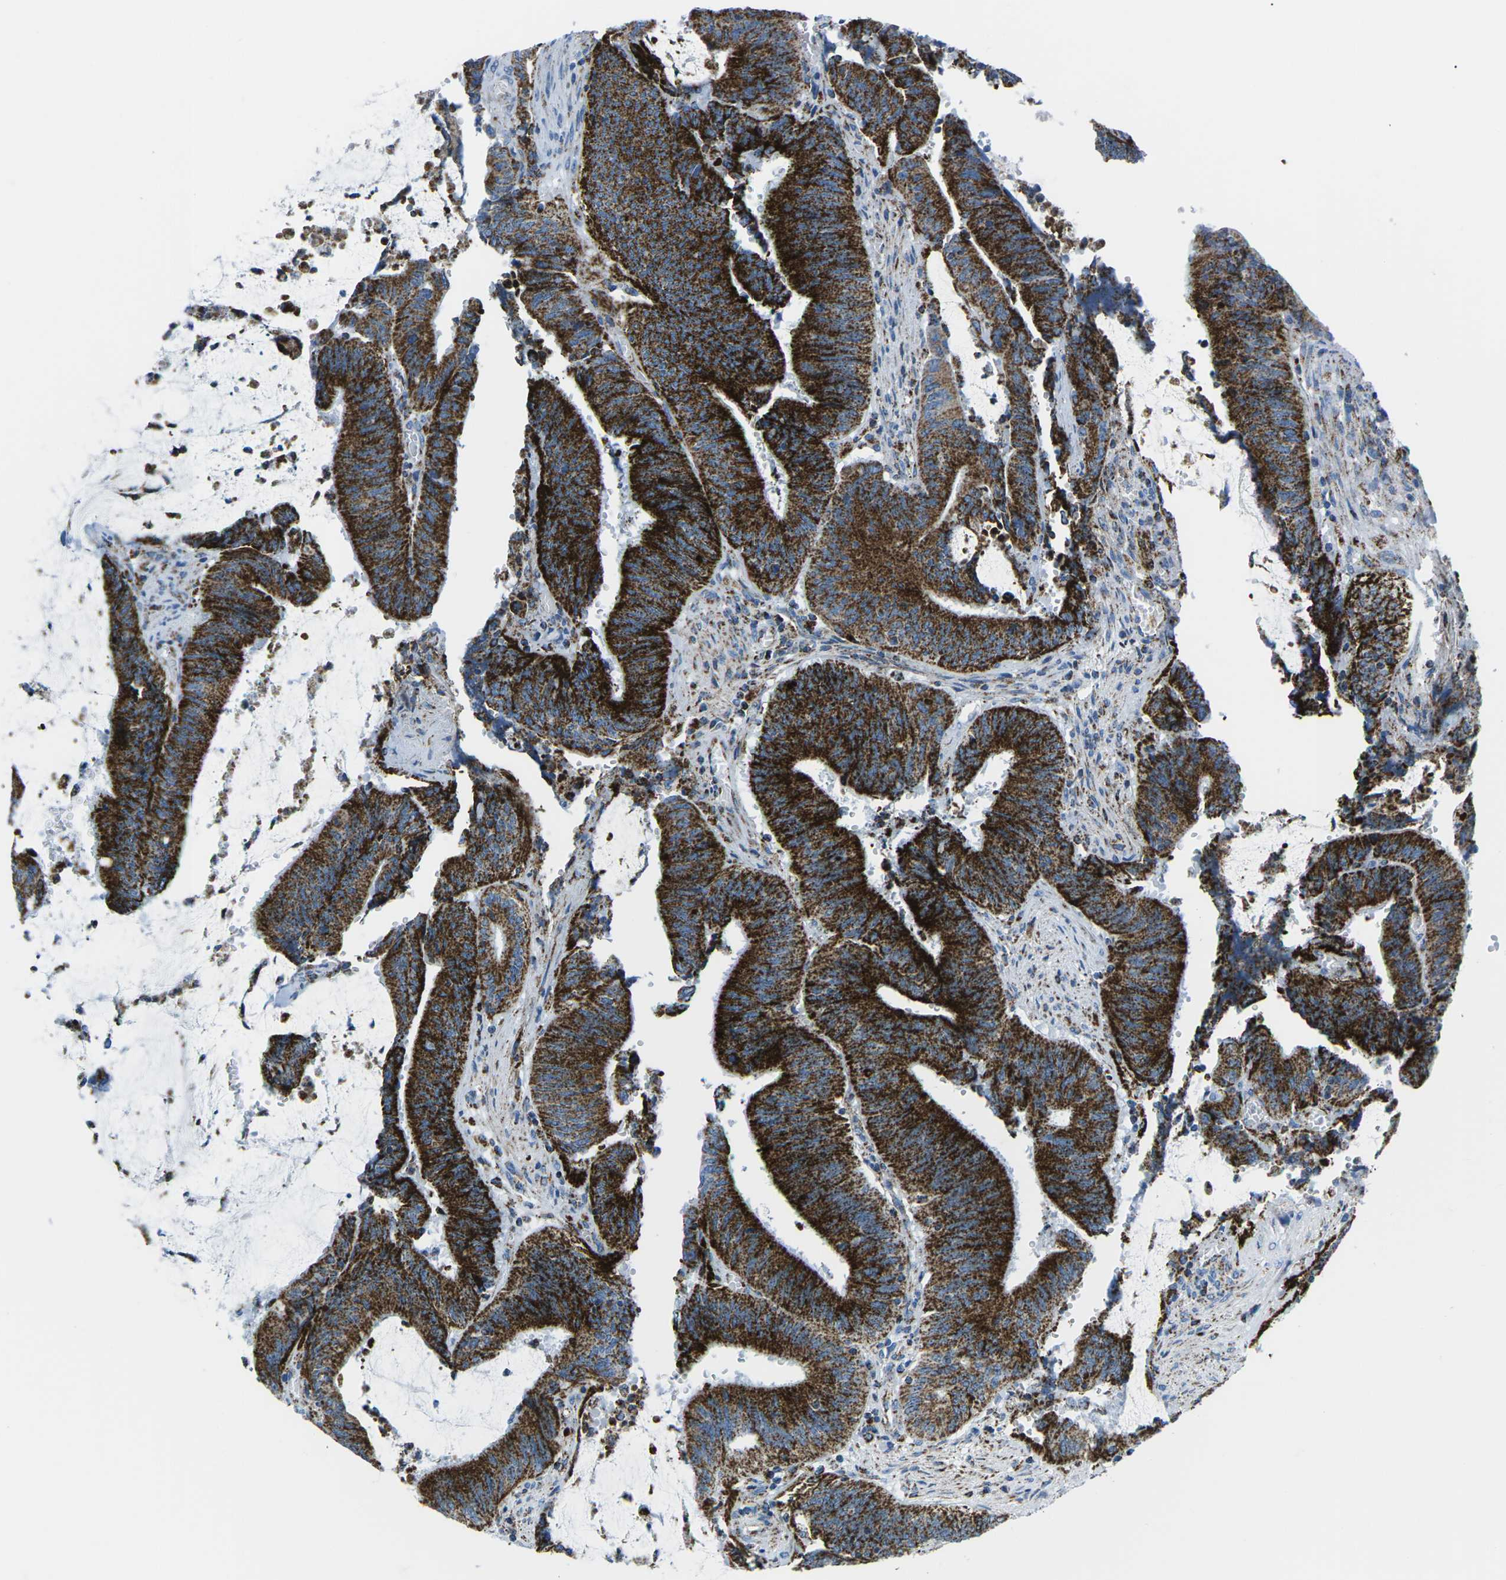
{"staining": {"intensity": "strong", "quantity": ">75%", "location": "cytoplasmic/membranous"}, "tissue": "colorectal cancer", "cell_type": "Tumor cells", "image_type": "cancer", "snomed": [{"axis": "morphology", "description": "Normal tissue, NOS"}, {"axis": "morphology", "description": "Adenocarcinoma, NOS"}, {"axis": "topography", "description": "Rectum"}], "caption": "Immunohistochemical staining of human colorectal cancer shows strong cytoplasmic/membranous protein positivity in approximately >75% of tumor cells.", "gene": "COX6C", "patient": {"sex": "female", "age": 66}}